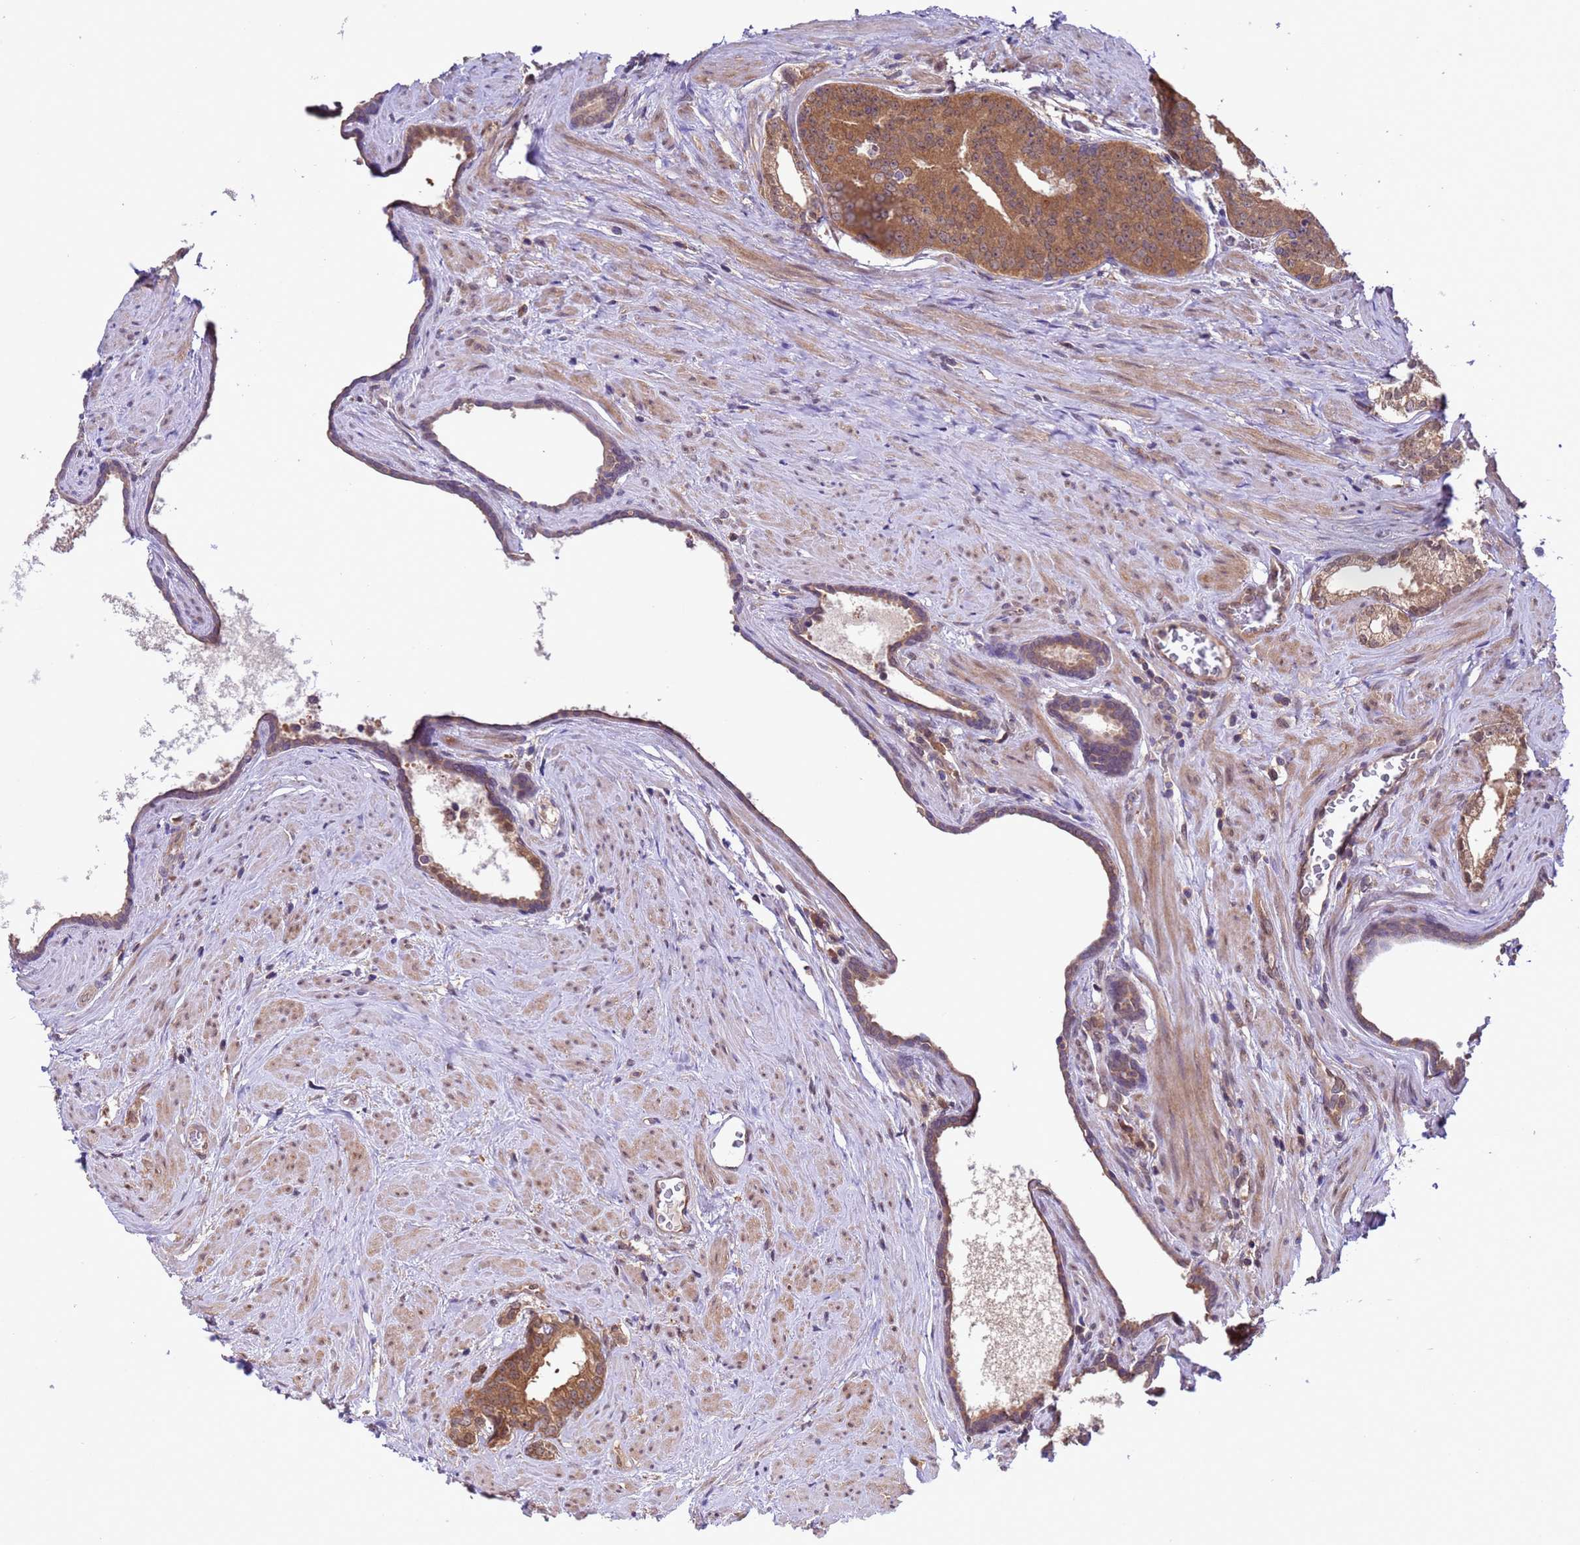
{"staining": {"intensity": "moderate", "quantity": ">75%", "location": "cytoplasmic/membranous"}, "tissue": "prostate cancer", "cell_type": "Tumor cells", "image_type": "cancer", "snomed": [{"axis": "morphology", "description": "Adenocarcinoma, Low grade"}, {"axis": "topography", "description": "Prostate"}], "caption": "Prostate cancer (adenocarcinoma (low-grade)) tissue shows moderate cytoplasmic/membranous staining in approximately >75% of tumor cells", "gene": "ZFP69B", "patient": {"sex": "male", "age": 71}}